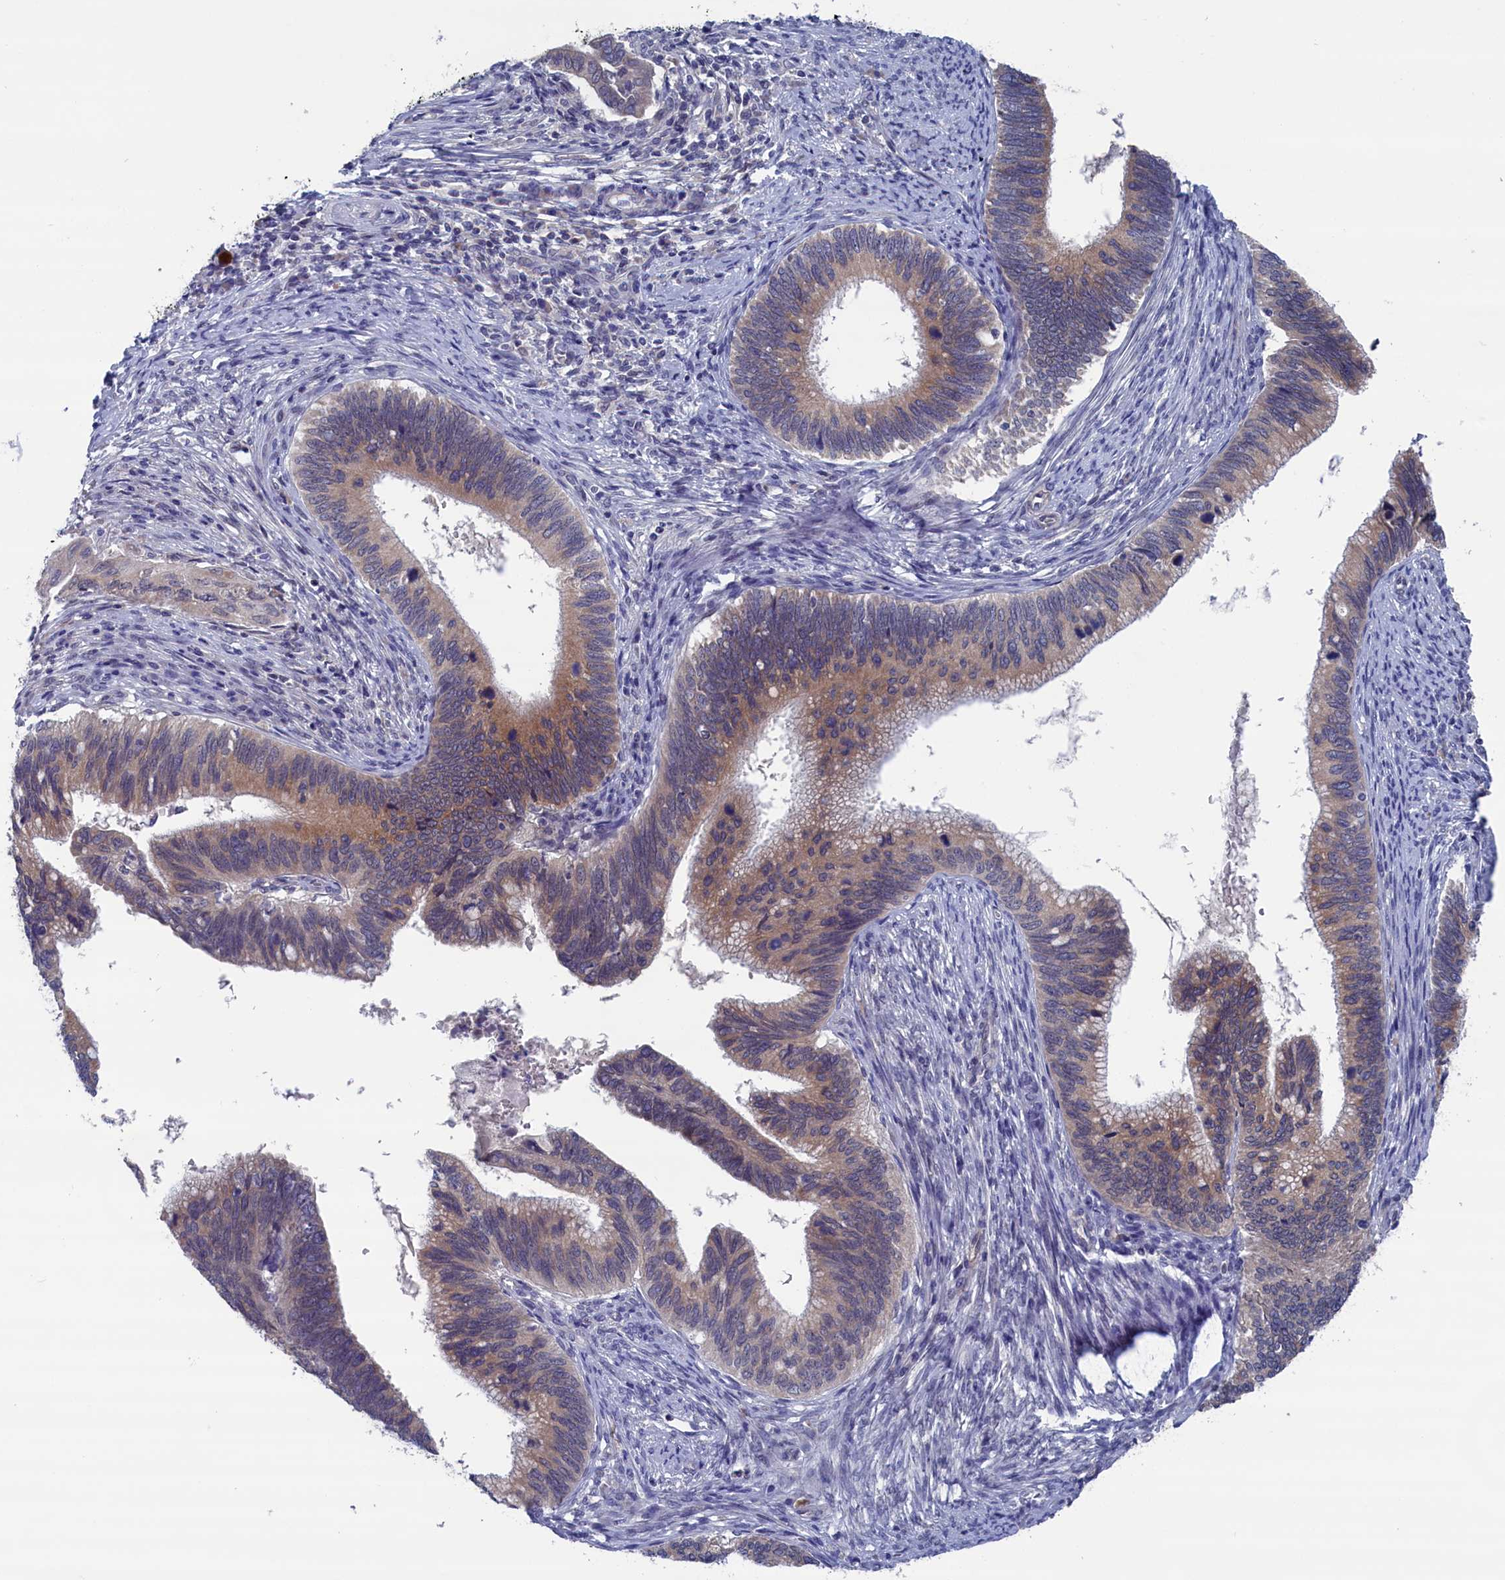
{"staining": {"intensity": "moderate", "quantity": ">75%", "location": "cytoplasmic/membranous"}, "tissue": "cervical cancer", "cell_type": "Tumor cells", "image_type": "cancer", "snomed": [{"axis": "morphology", "description": "Adenocarcinoma, NOS"}, {"axis": "topography", "description": "Cervix"}], "caption": "Immunohistochemical staining of human adenocarcinoma (cervical) displays medium levels of moderate cytoplasmic/membranous protein expression in approximately >75% of tumor cells. (brown staining indicates protein expression, while blue staining denotes nuclei).", "gene": "SPATA13", "patient": {"sex": "female", "age": 42}}